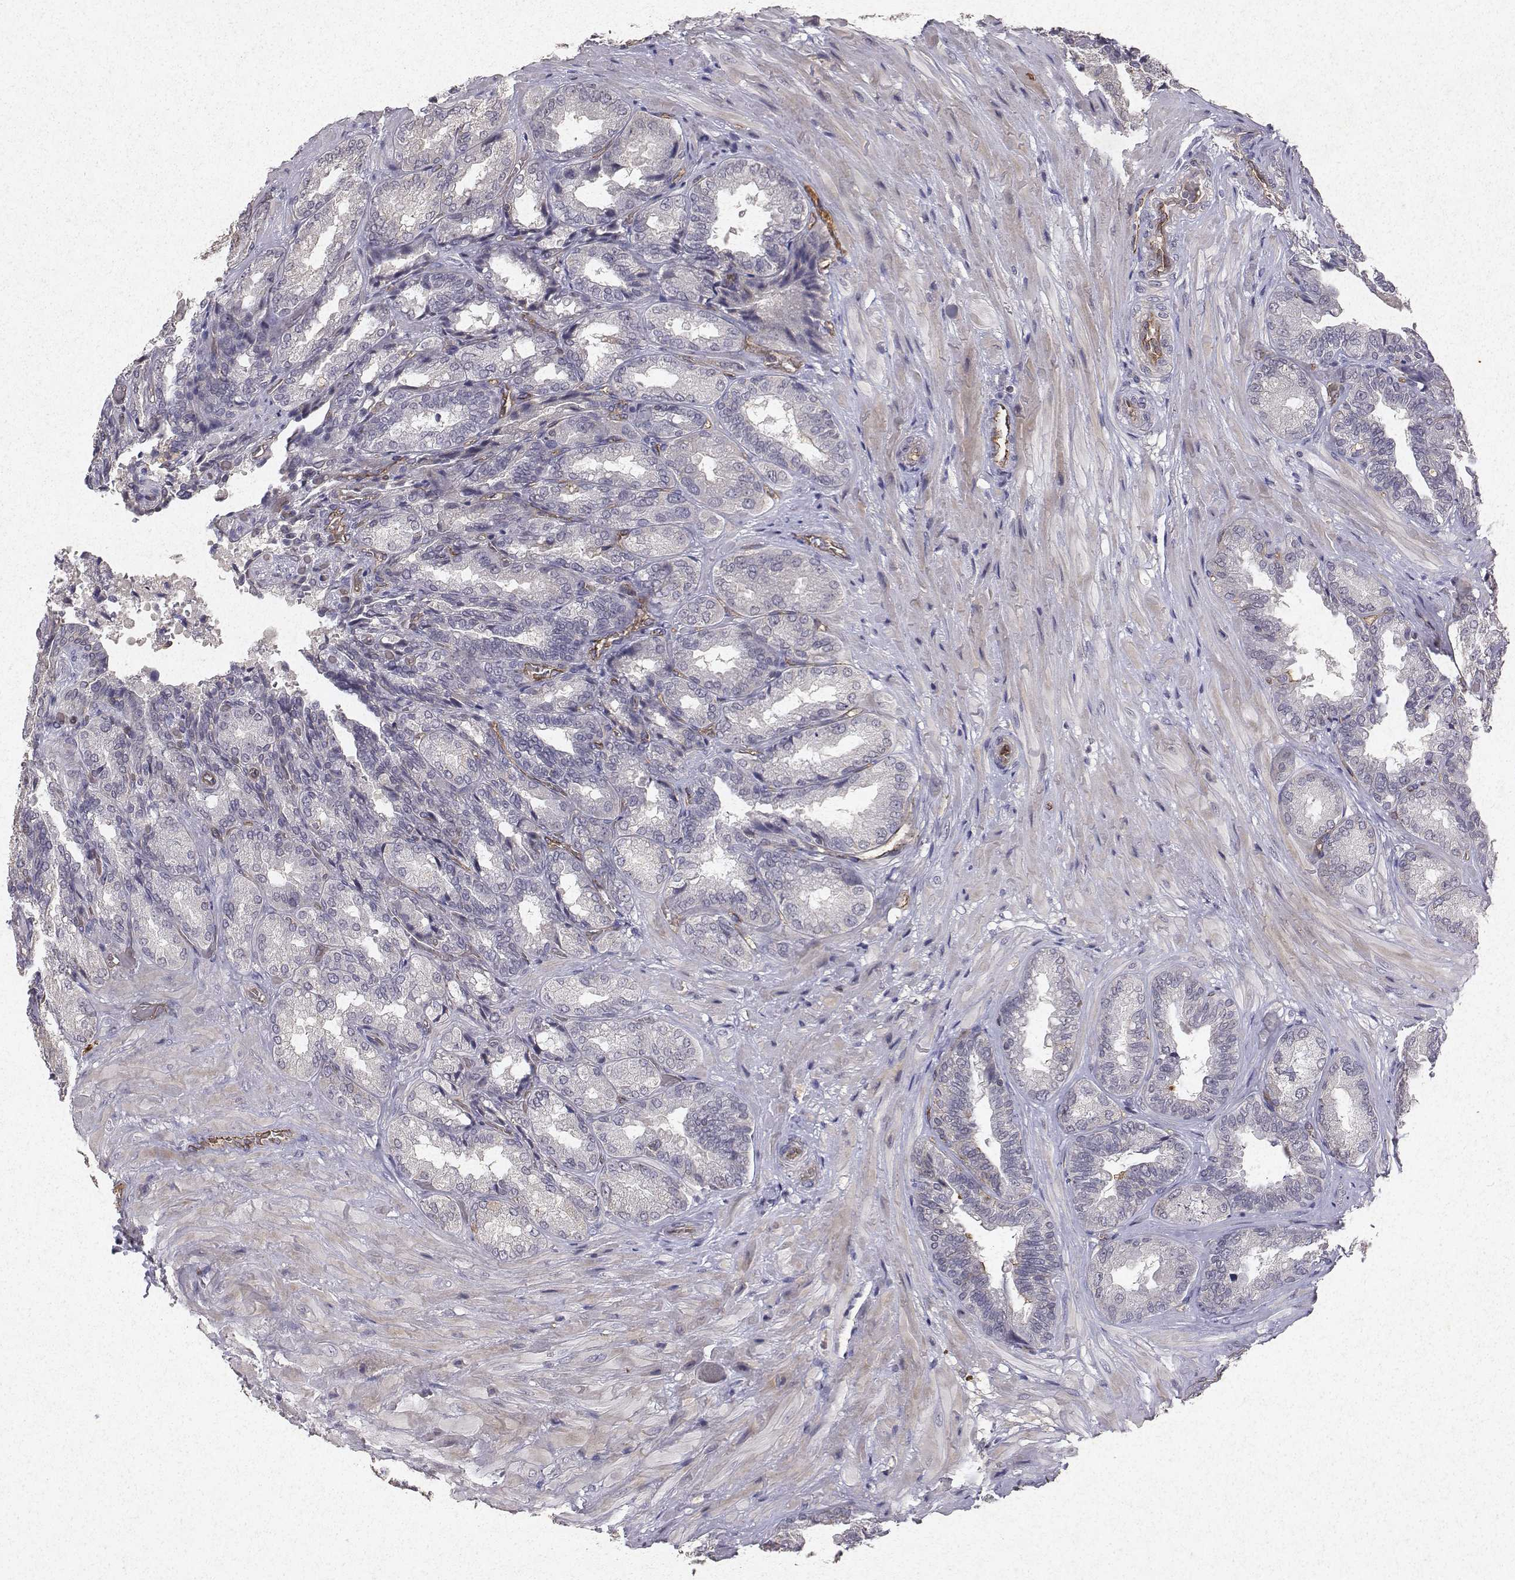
{"staining": {"intensity": "negative", "quantity": "none", "location": "none"}, "tissue": "seminal vesicle", "cell_type": "Glandular cells", "image_type": "normal", "snomed": [{"axis": "morphology", "description": "Normal tissue, NOS"}, {"axis": "topography", "description": "Seminal veicle"}], "caption": "The immunohistochemistry (IHC) photomicrograph has no significant staining in glandular cells of seminal vesicle.", "gene": "PTPRG", "patient": {"sex": "male", "age": 68}}